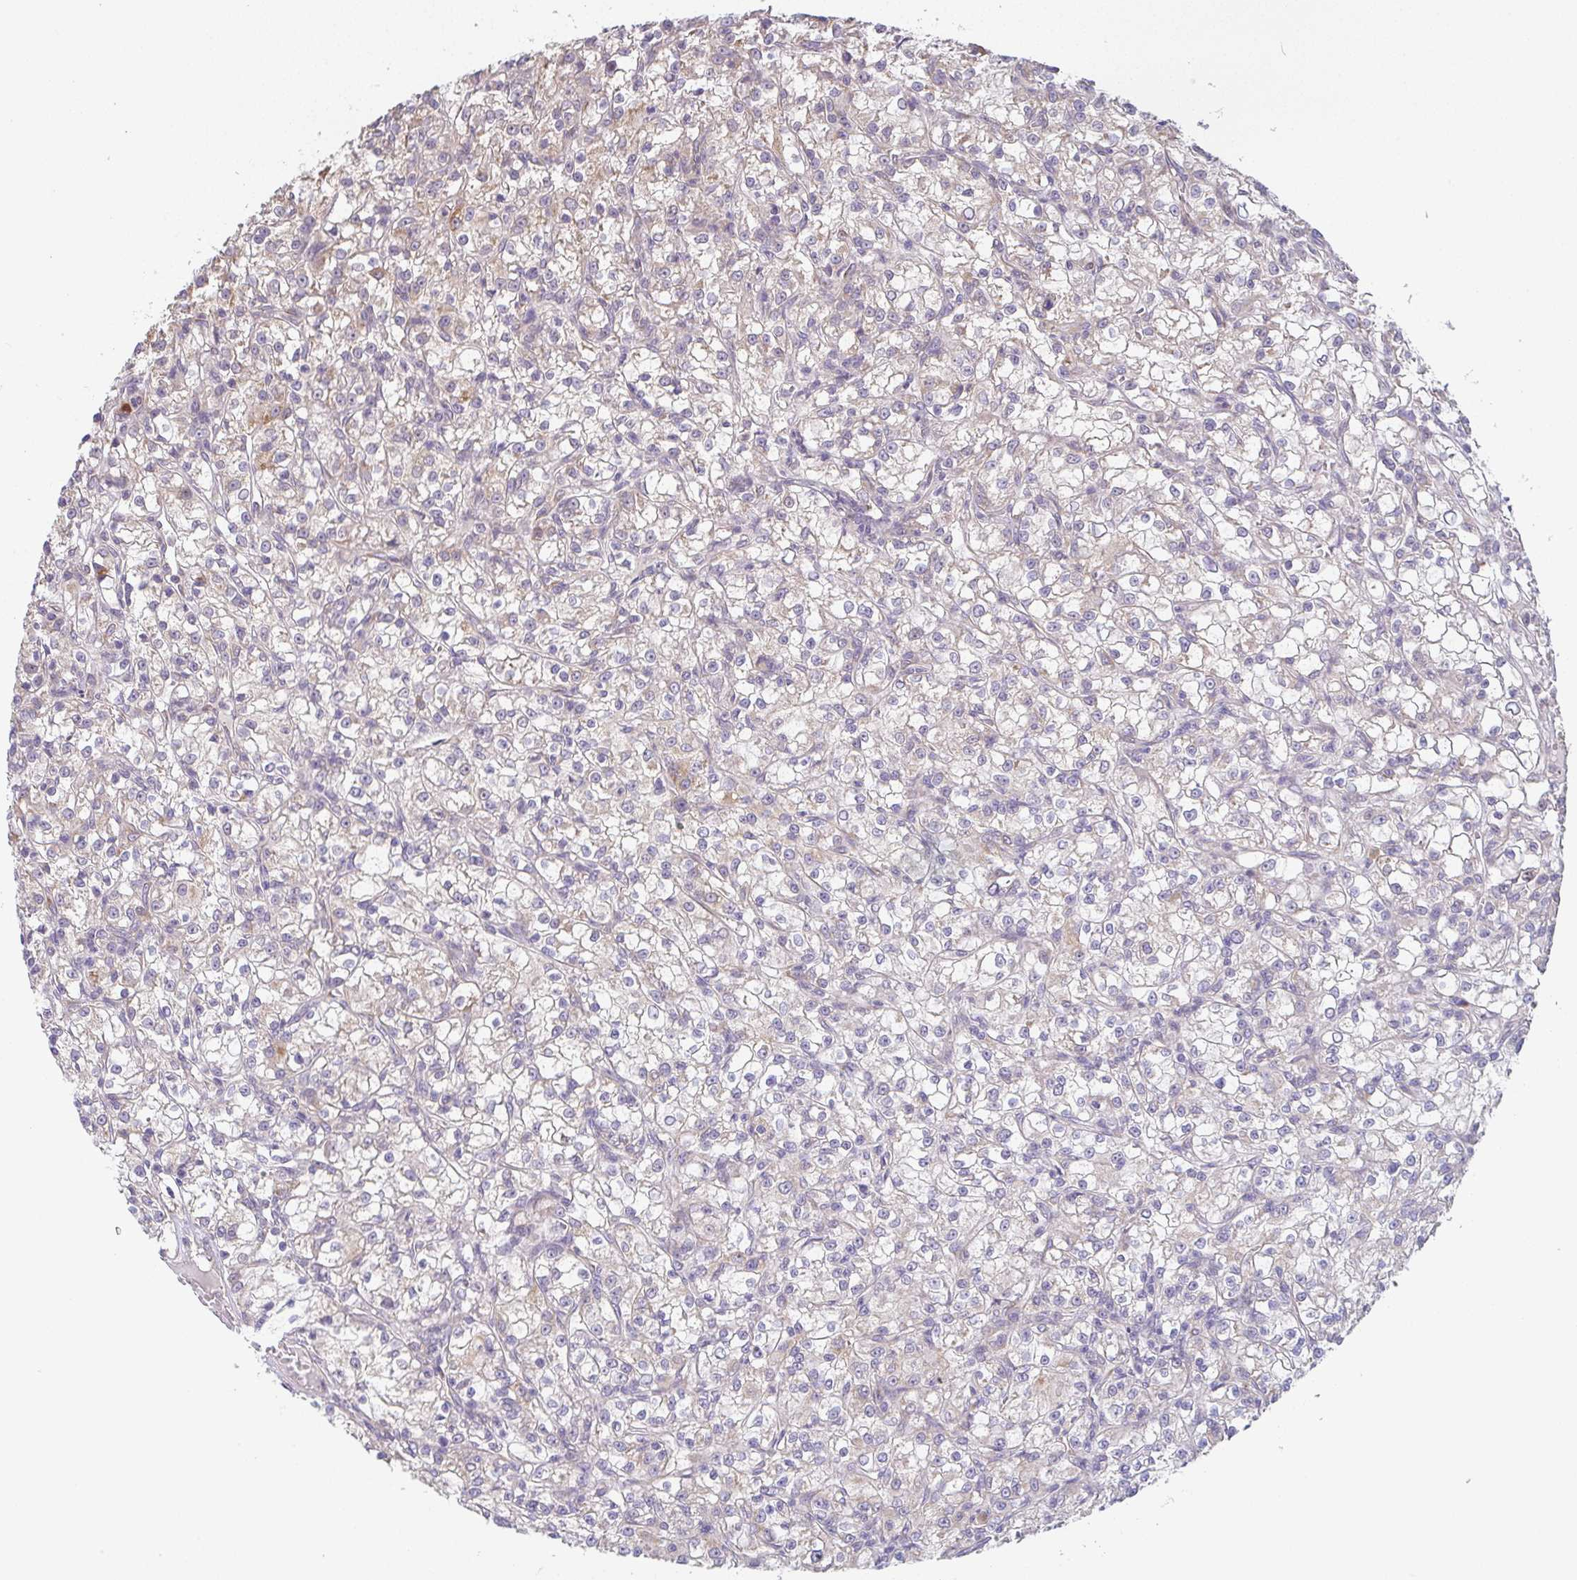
{"staining": {"intensity": "negative", "quantity": "none", "location": "none"}, "tissue": "renal cancer", "cell_type": "Tumor cells", "image_type": "cancer", "snomed": [{"axis": "morphology", "description": "Adenocarcinoma, NOS"}, {"axis": "topography", "description": "Kidney"}], "caption": "This is an immunohistochemistry photomicrograph of human renal cancer. There is no staining in tumor cells.", "gene": "TSPAN31", "patient": {"sex": "female", "age": 59}}